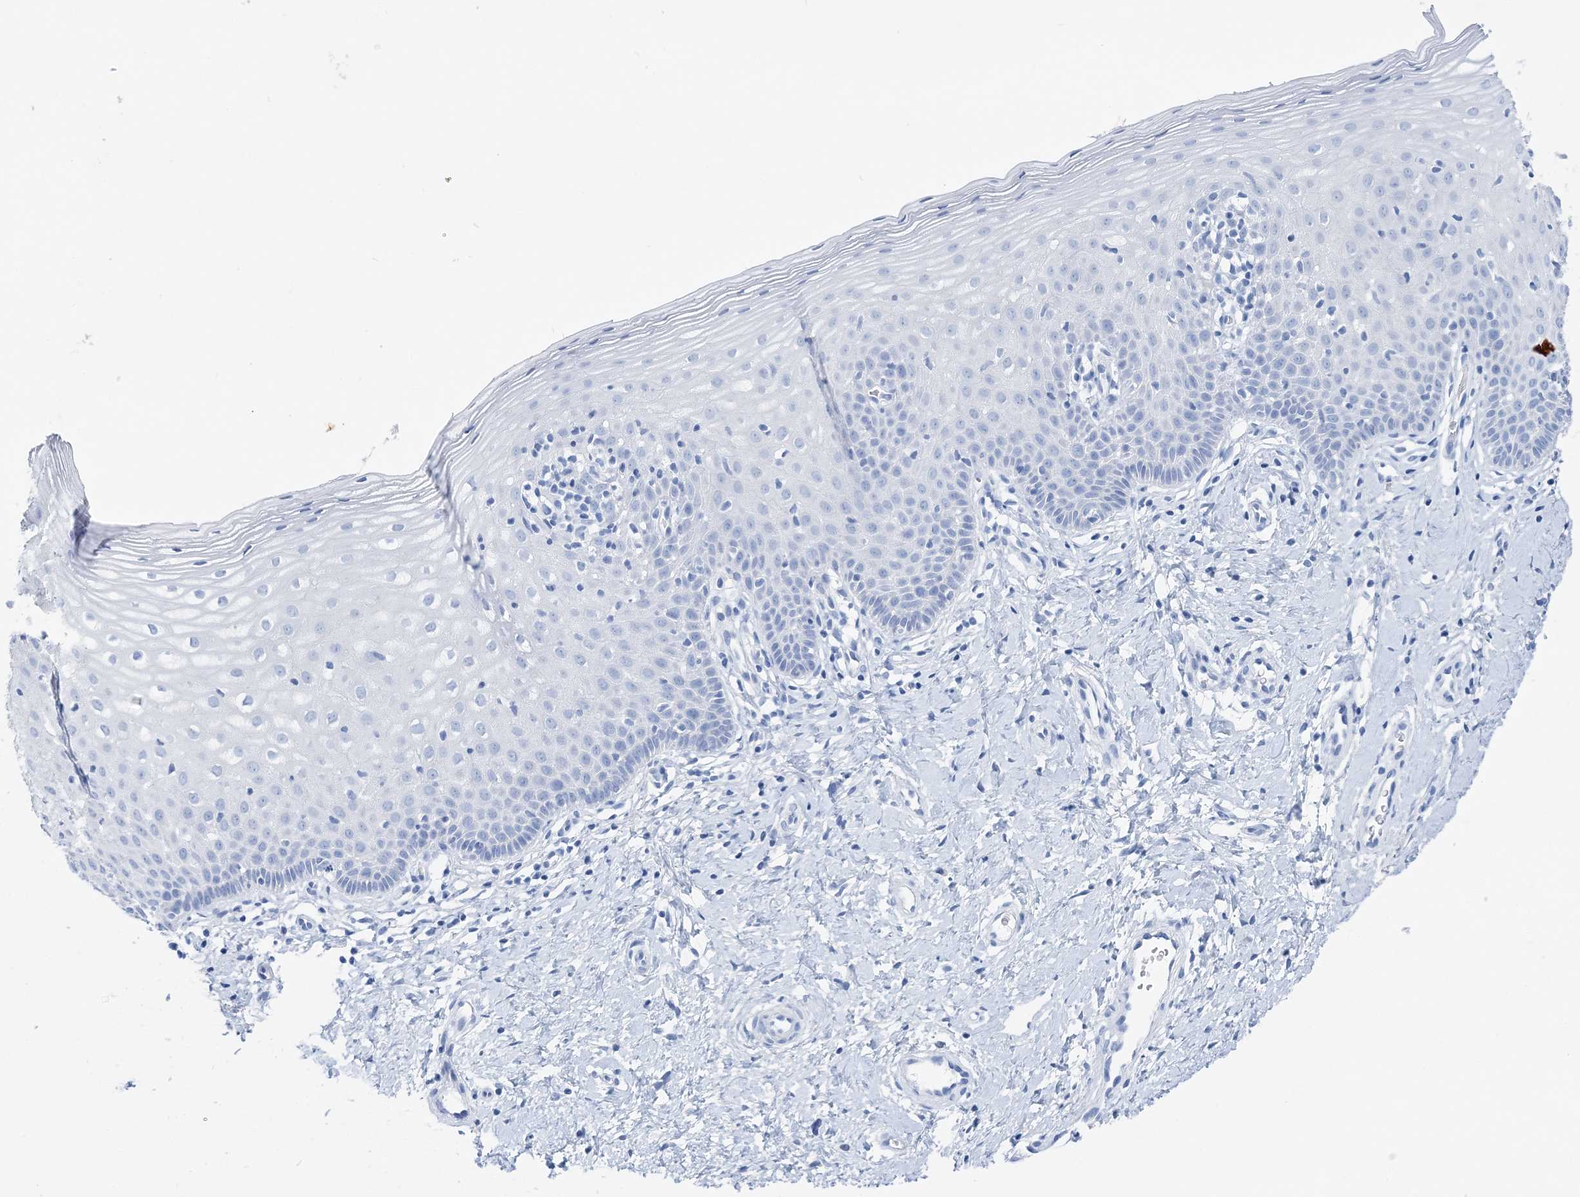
{"staining": {"intensity": "negative", "quantity": "none", "location": "none"}, "tissue": "cervix", "cell_type": "Glandular cells", "image_type": "normal", "snomed": [{"axis": "morphology", "description": "Normal tissue, NOS"}, {"axis": "topography", "description": "Cervix"}], "caption": "Cervix stained for a protein using immunohistochemistry displays no positivity glandular cells.", "gene": "TSPYL6", "patient": {"sex": "female", "age": 36}}